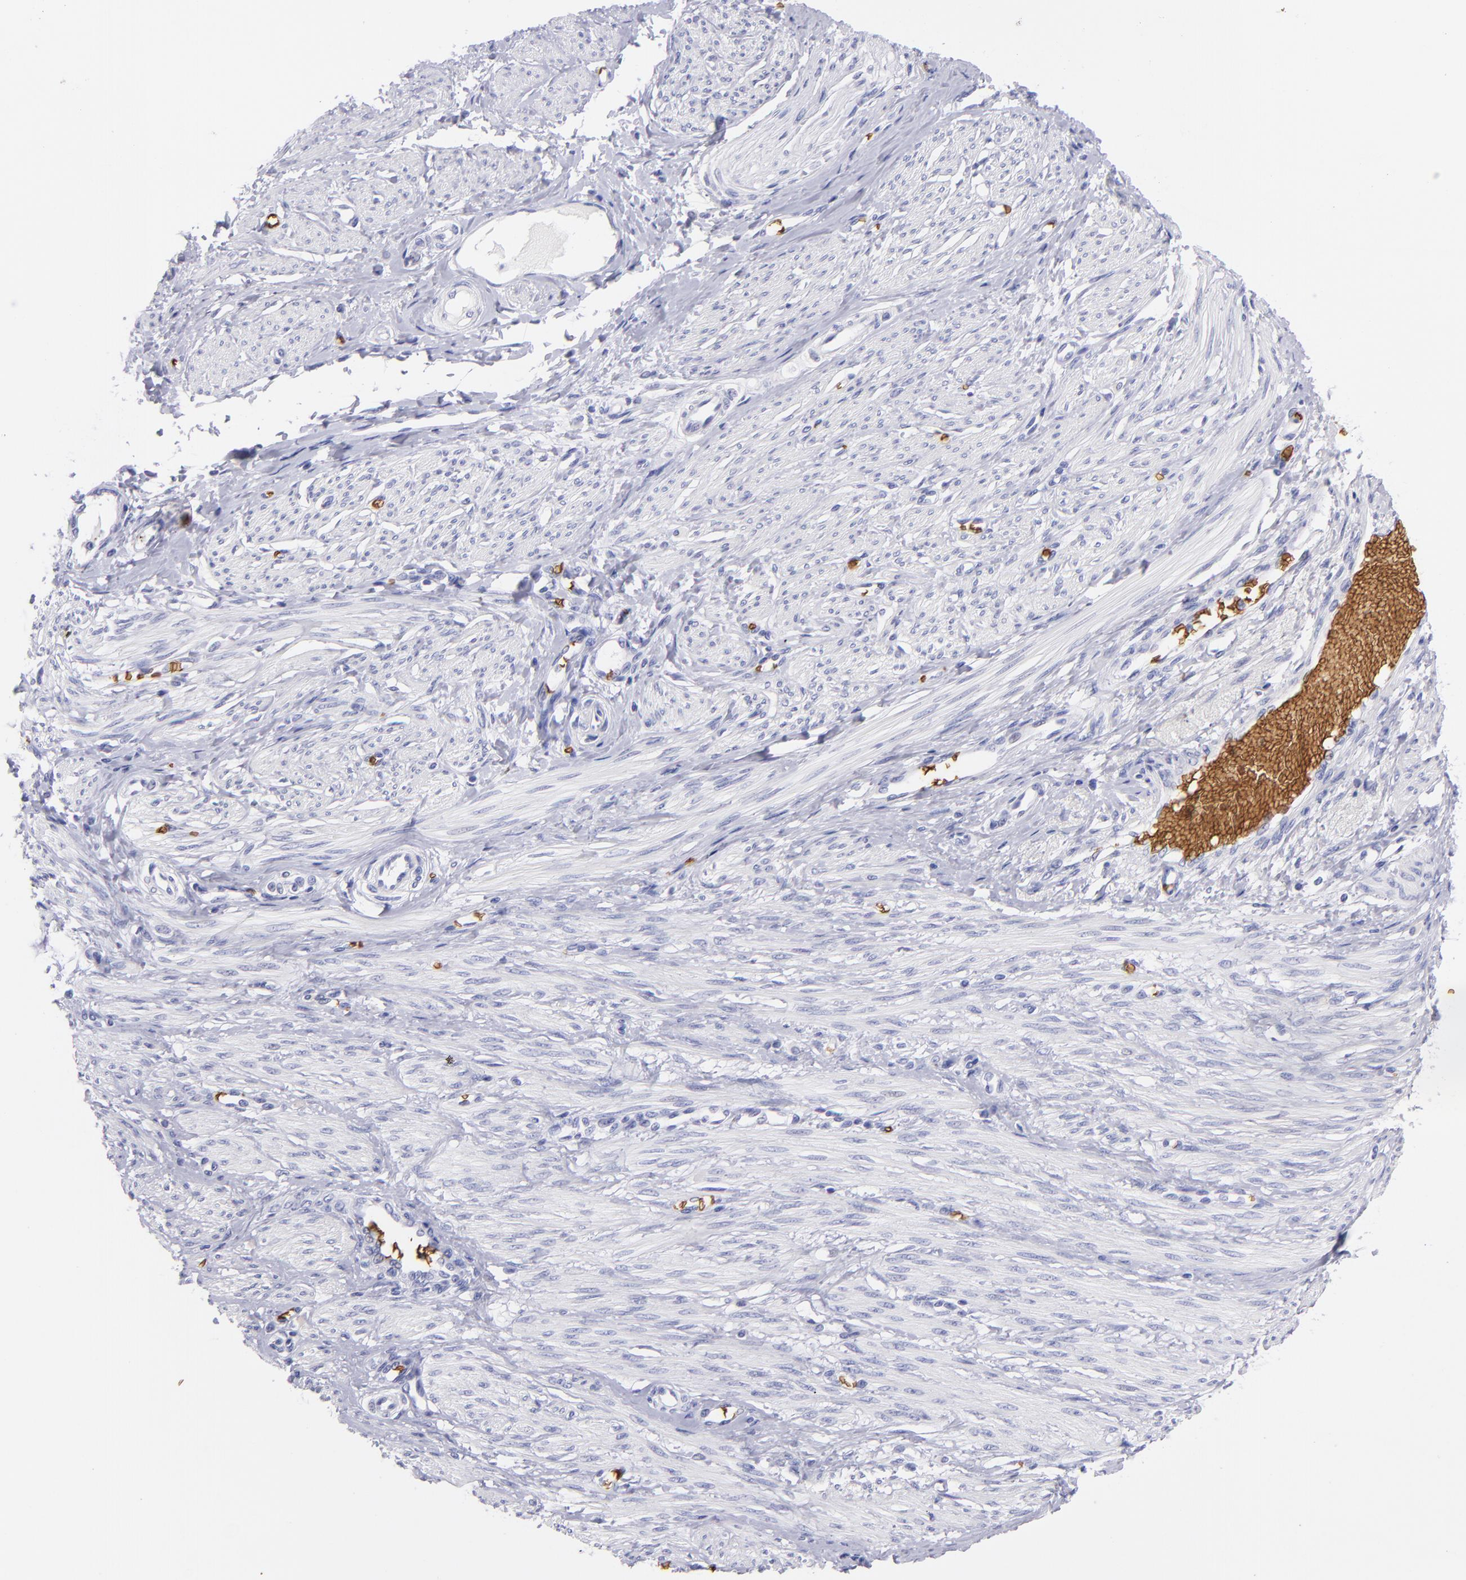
{"staining": {"intensity": "negative", "quantity": "none", "location": "none"}, "tissue": "smooth muscle", "cell_type": "Smooth muscle cells", "image_type": "normal", "snomed": [{"axis": "morphology", "description": "Normal tissue, NOS"}, {"axis": "topography", "description": "Smooth muscle"}, {"axis": "topography", "description": "Uterus"}], "caption": "Immunohistochemistry of benign smooth muscle reveals no expression in smooth muscle cells. (DAB IHC visualized using brightfield microscopy, high magnification).", "gene": "GYPA", "patient": {"sex": "female", "age": 39}}